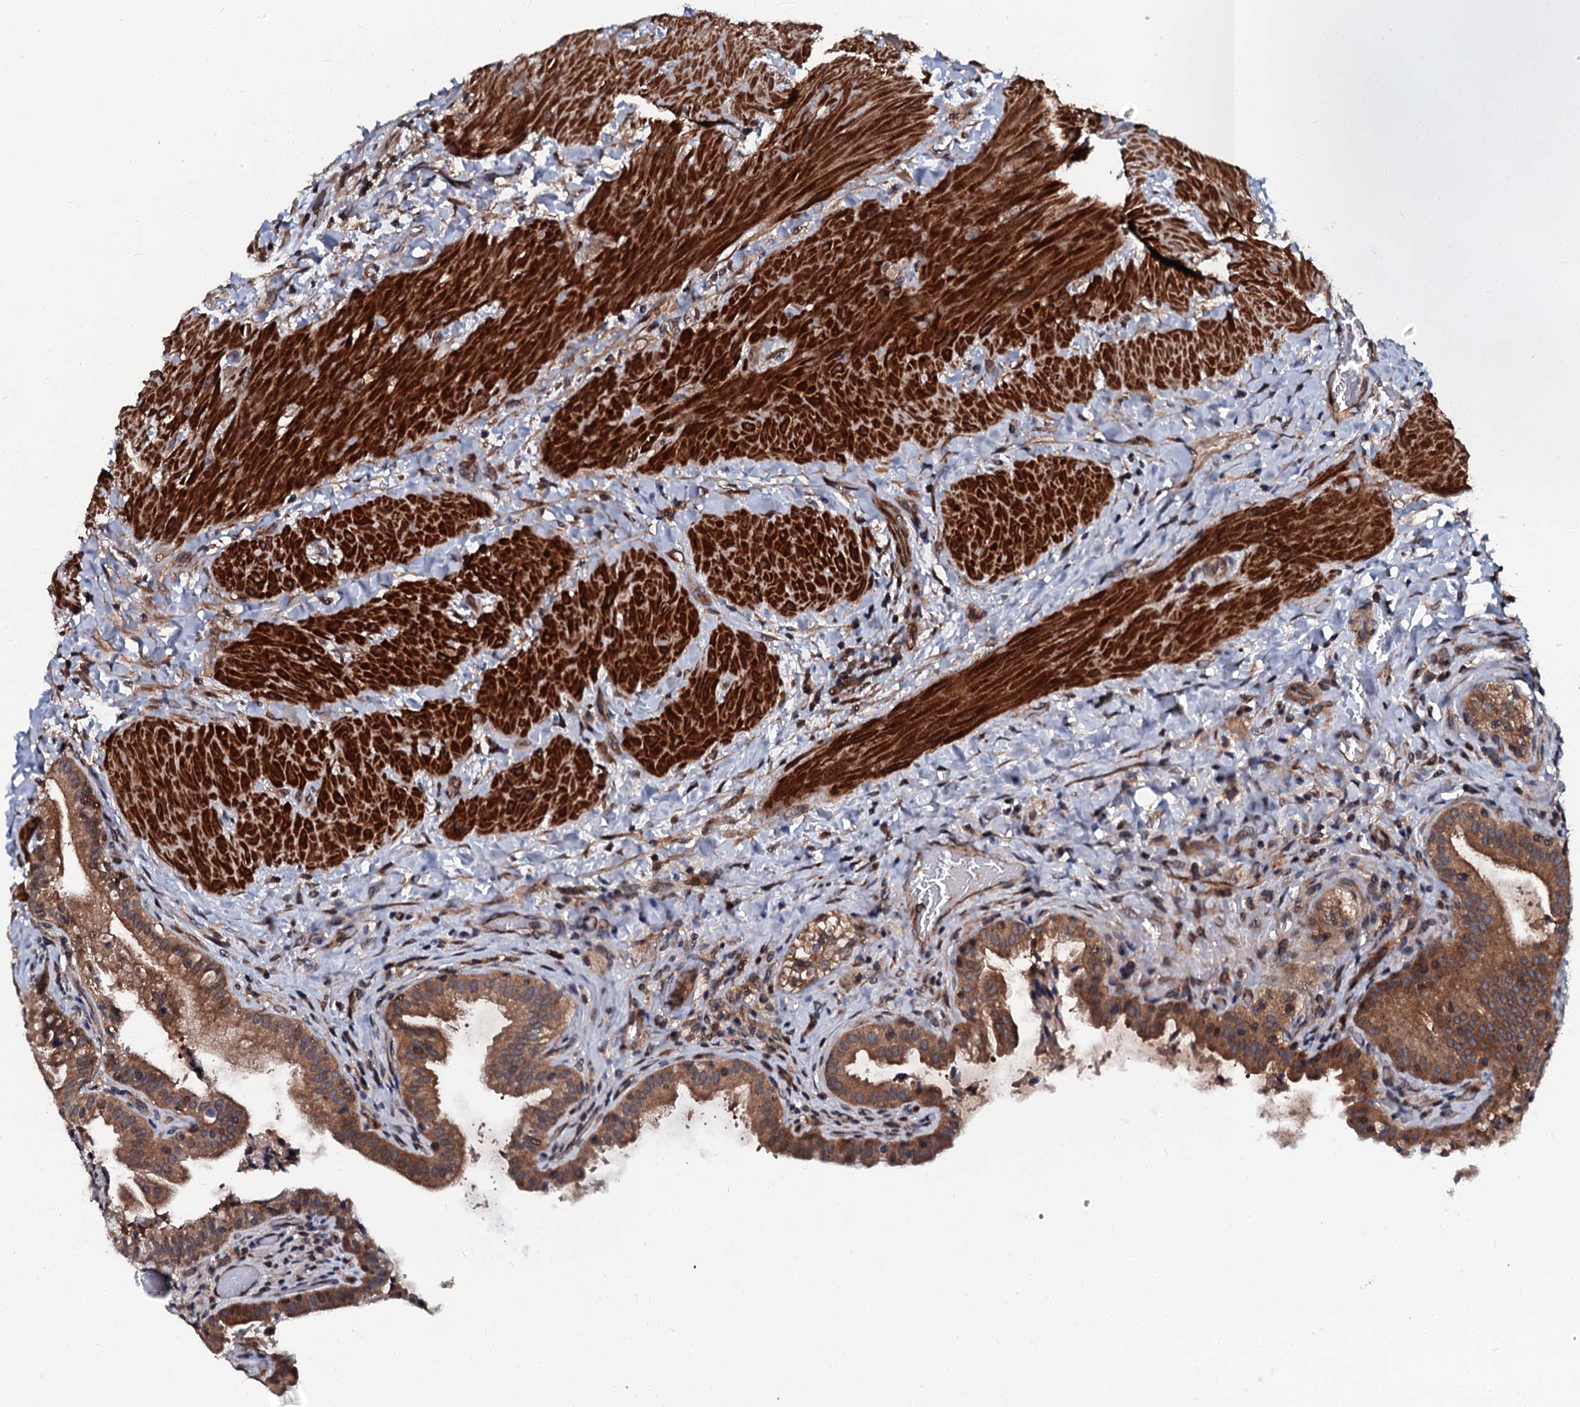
{"staining": {"intensity": "strong", "quantity": ">75%", "location": "cytoplasmic/membranous"}, "tissue": "gallbladder", "cell_type": "Glandular cells", "image_type": "normal", "snomed": [{"axis": "morphology", "description": "Normal tissue, NOS"}, {"axis": "topography", "description": "Gallbladder"}], "caption": "Strong cytoplasmic/membranous positivity is present in about >75% of glandular cells in normal gallbladder. The staining was performed using DAB, with brown indicating positive protein expression. Nuclei are stained blue with hematoxylin.", "gene": "N4BP1", "patient": {"sex": "male", "age": 24}}